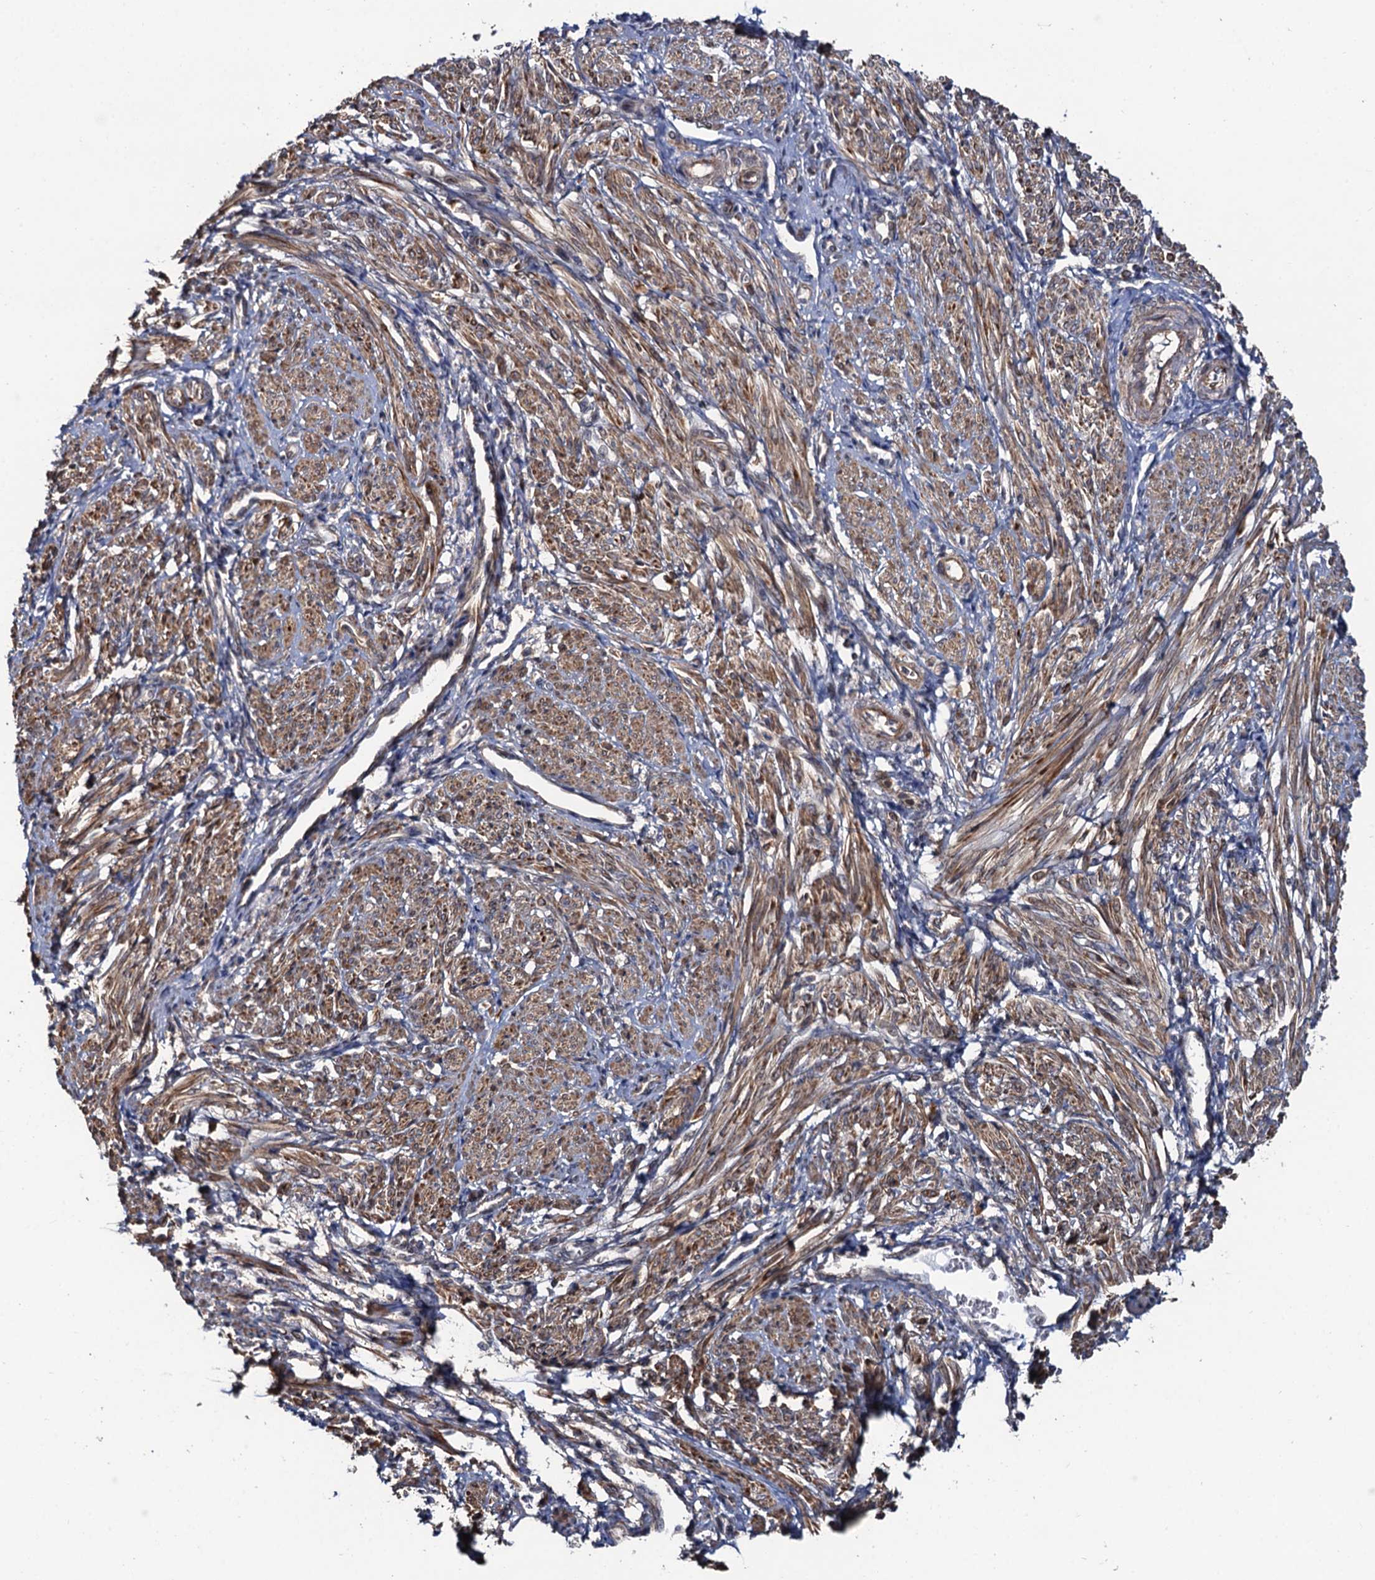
{"staining": {"intensity": "moderate", "quantity": ">75%", "location": "cytoplasmic/membranous"}, "tissue": "smooth muscle", "cell_type": "Smooth muscle cells", "image_type": "normal", "snomed": [{"axis": "morphology", "description": "Normal tissue, NOS"}, {"axis": "topography", "description": "Smooth muscle"}], "caption": "Immunohistochemistry histopathology image of benign human smooth muscle stained for a protein (brown), which demonstrates medium levels of moderate cytoplasmic/membranous expression in approximately >75% of smooth muscle cells.", "gene": "FSIP1", "patient": {"sex": "female", "age": 39}}